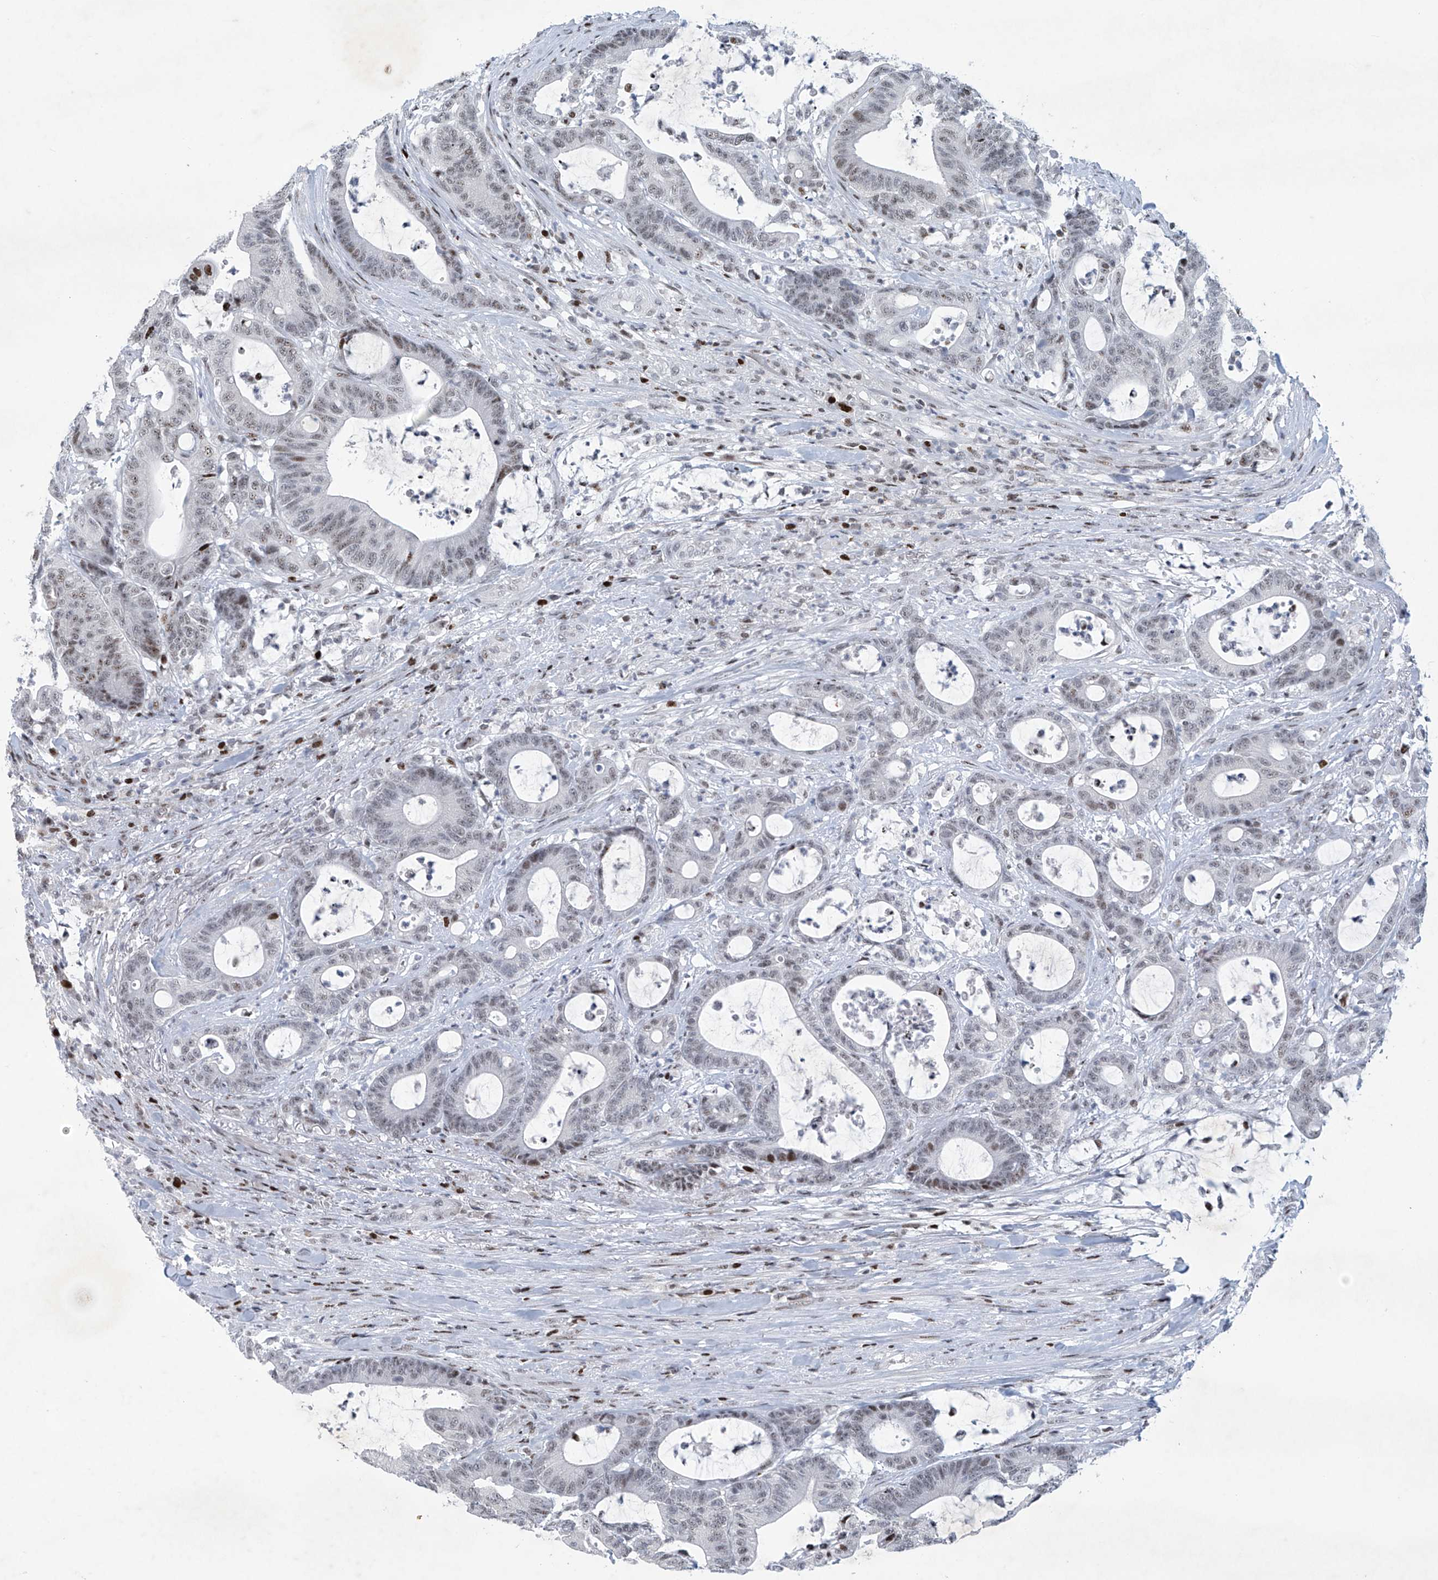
{"staining": {"intensity": "weak", "quantity": ">75%", "location": "nuclear"}, "tissue": "colorectal cancer", "cell_type": "Tumor cells", "image_type": "cancer", "snomed": [{"axis": "morphology", "description": "Adenocarcinoma, NOS"}, {"axis": "topography", "description": "Colon"}], "caption": "Protein analysis of colorectal cancer tissue shows weak nuclear expression in approximately >75% of tumor cells.", "gene": "RFX7", "patient": {"sex": "female", "age": 84}}